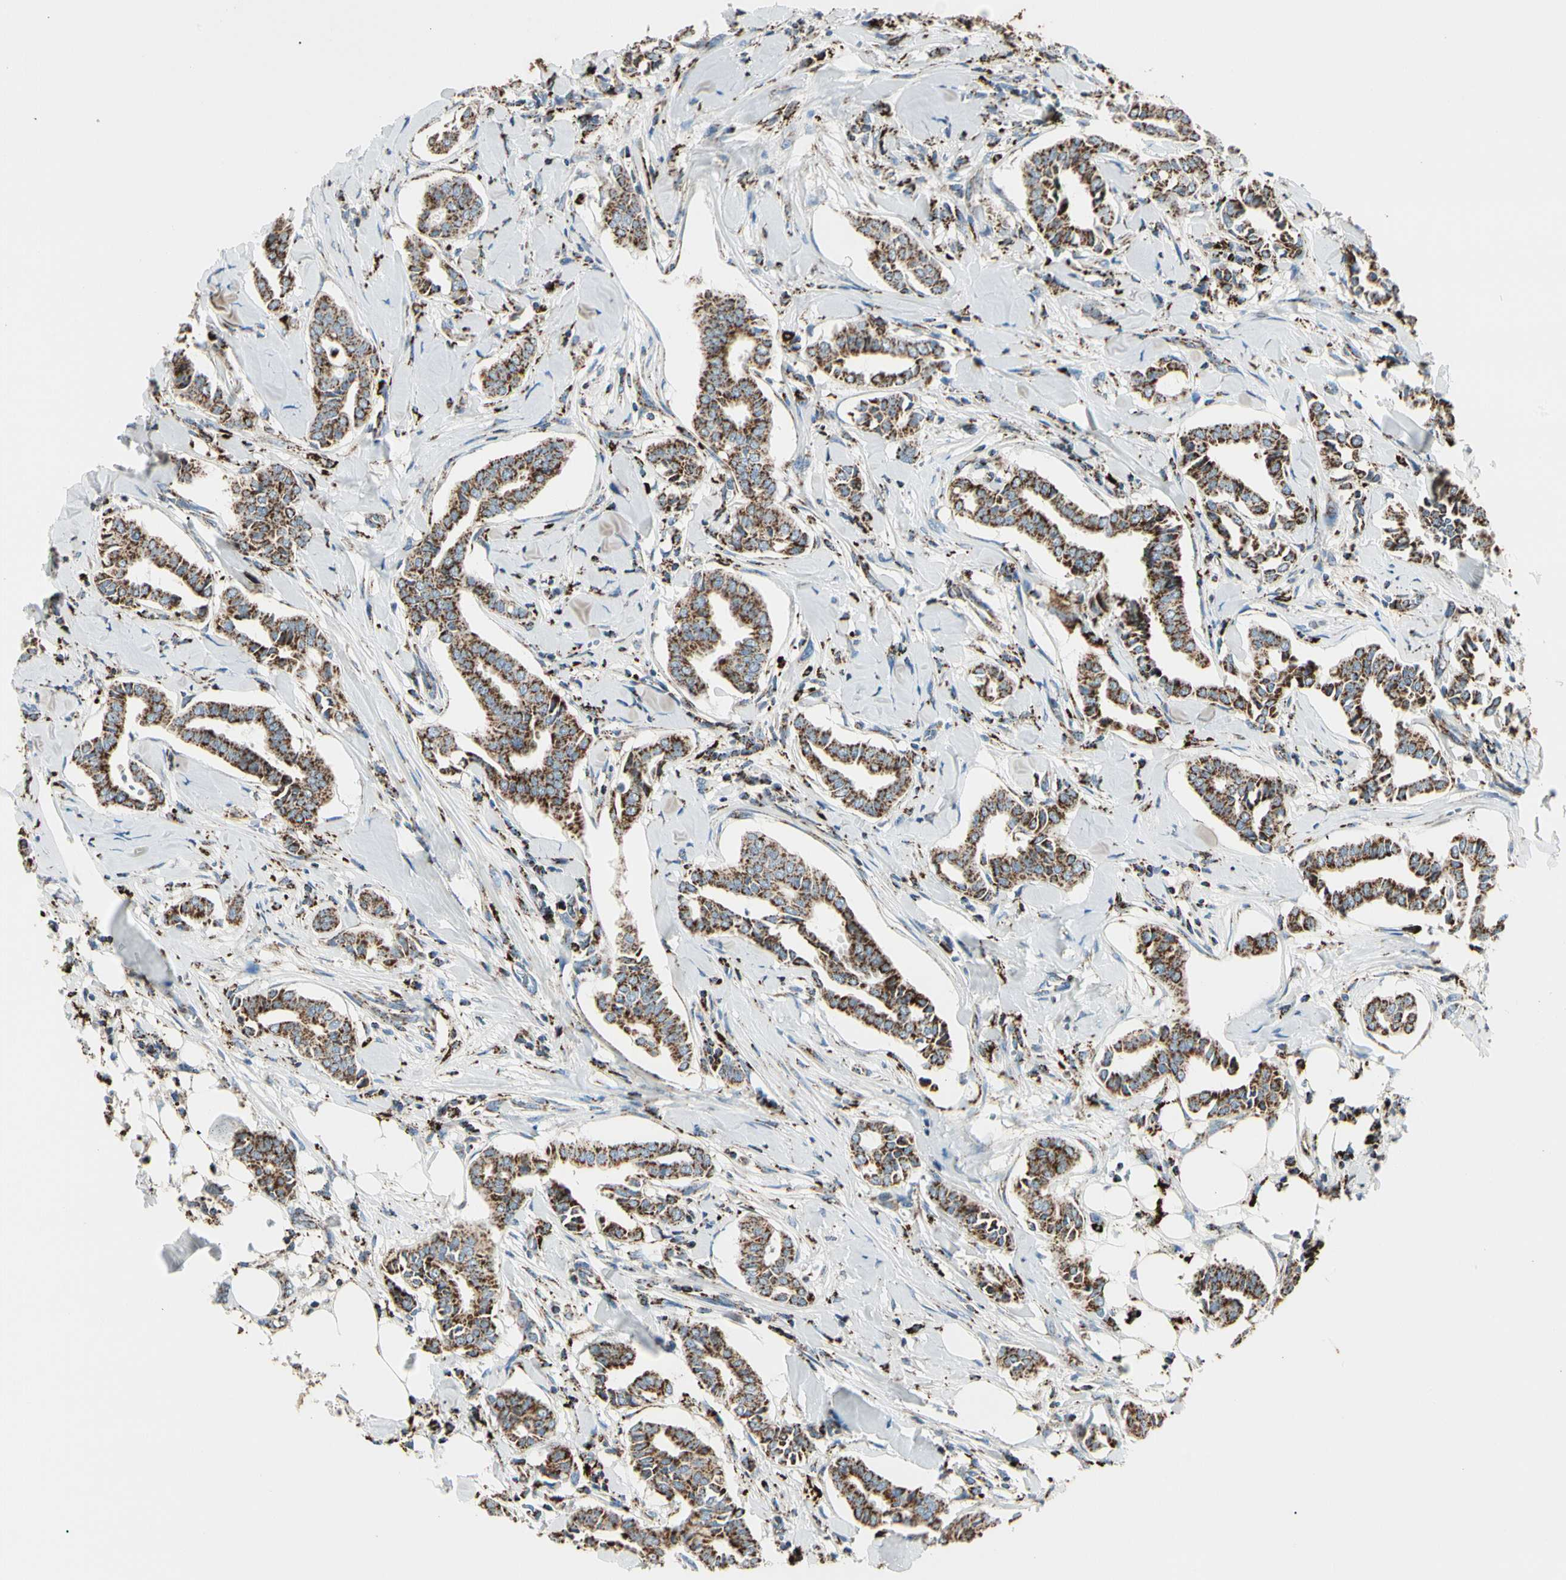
{"staining": {"intensity": "strong", "quantity": ">75%", "location": "cytoplasmic/membranous"}, "tissue": "head and neck cancer", "cell_type": "Tumor cells", "image_type": "cancer", "snomed": [{"axis": "morphology", "description": "Adenocarcinoma, NOS"}, {"axis": "topography", "description": "Salivary gland"}, {"axis": "topography", "description": "Head-Neck"}], "caption": "Head and neck cancer stained with a protein marker displays strong staining in tumor cells.", "gene": "ME2", "patient": {"sex": "female", "age": 59}}